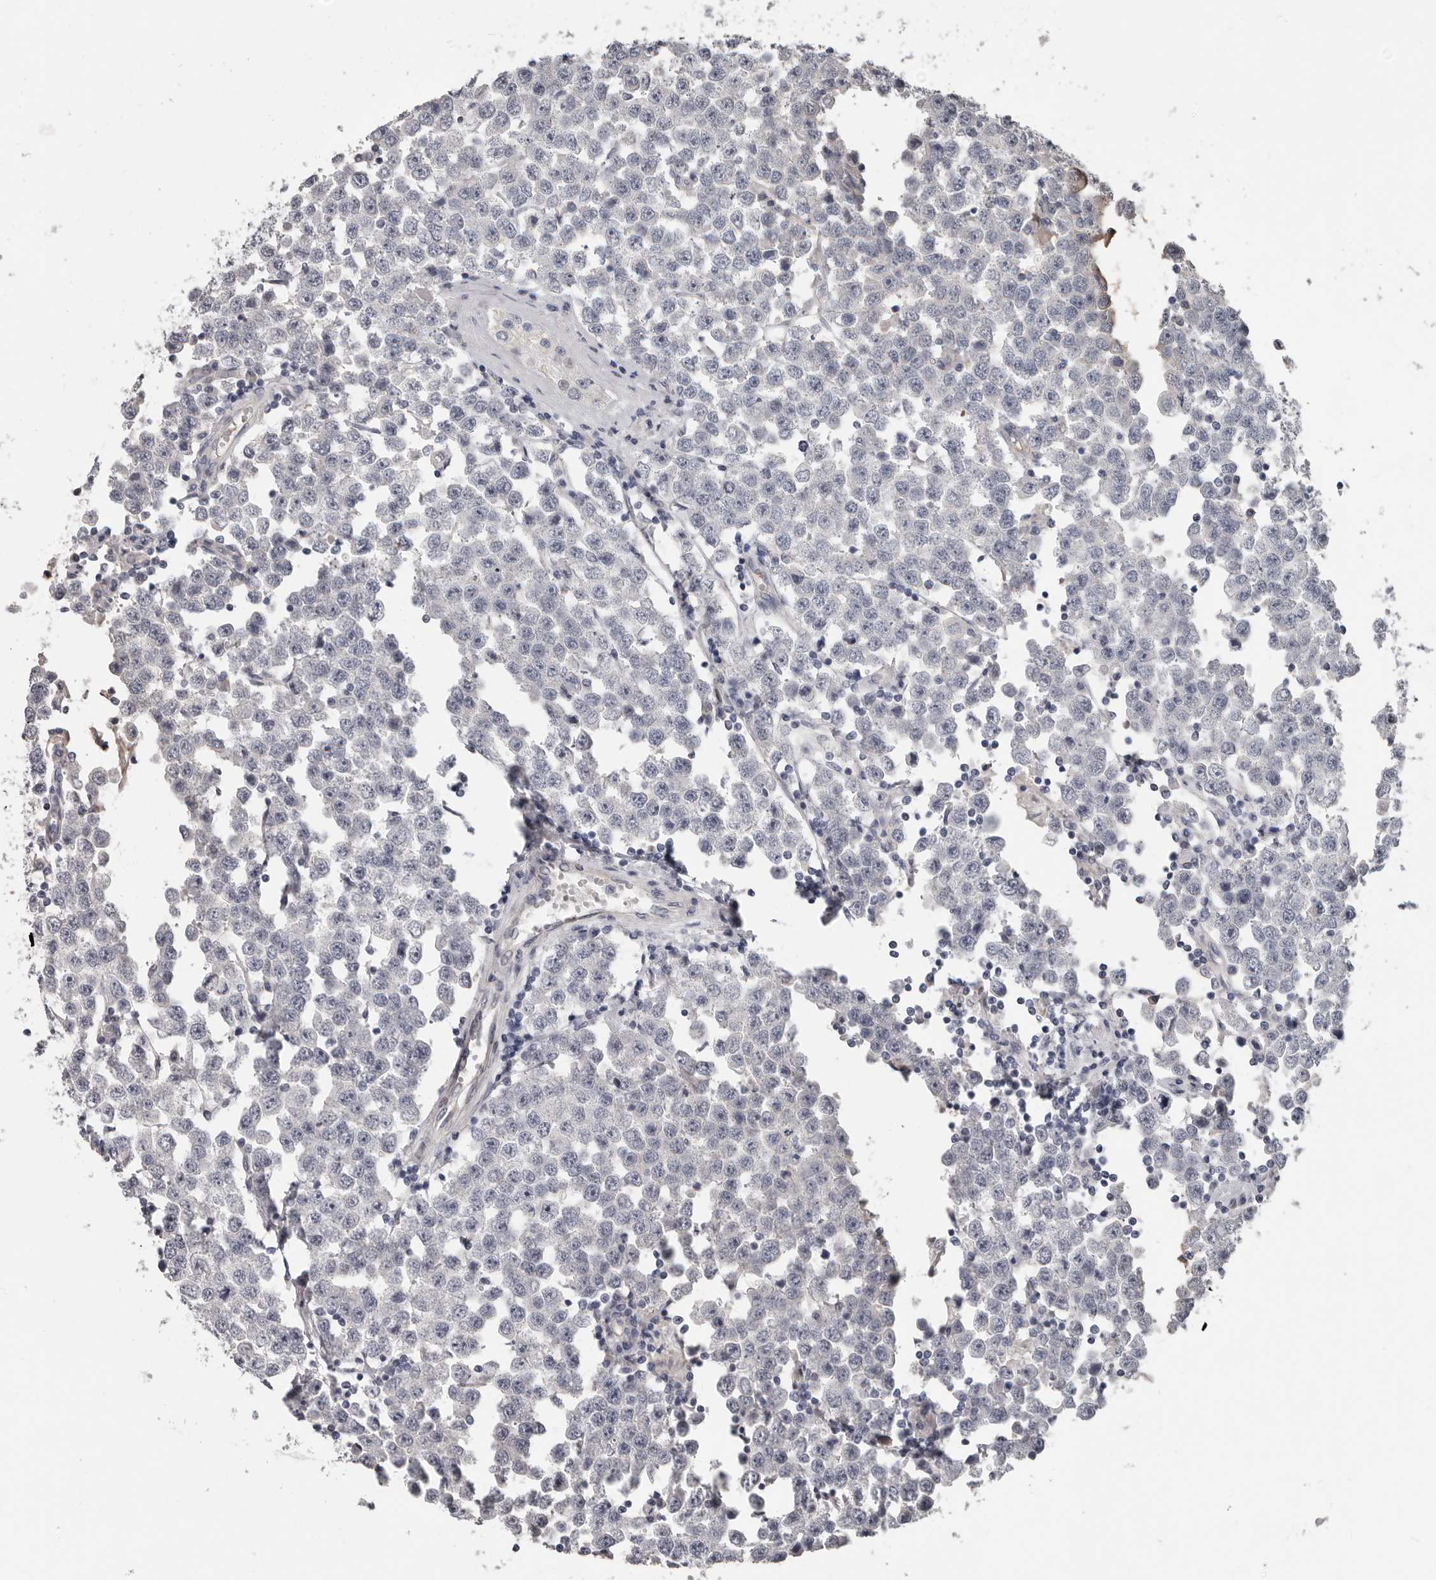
{"staining": {"intensity": "negative", "quantity": "none", "location": "none"}, "tissue": "testis cancer", "cell_type": "Tumor cells", "image_type": "cancer", "snomed": [{"axis": "morphology", "description": "Seminoma, NOS"}, {"axis": "topography", "description": "Testis"}], "caption": "Human testis seminoma stained for a protein using IHC exhibits no staining in tumor cells.", "gene": "RNF217", "patient": {"sex": "male", "age": 28}}